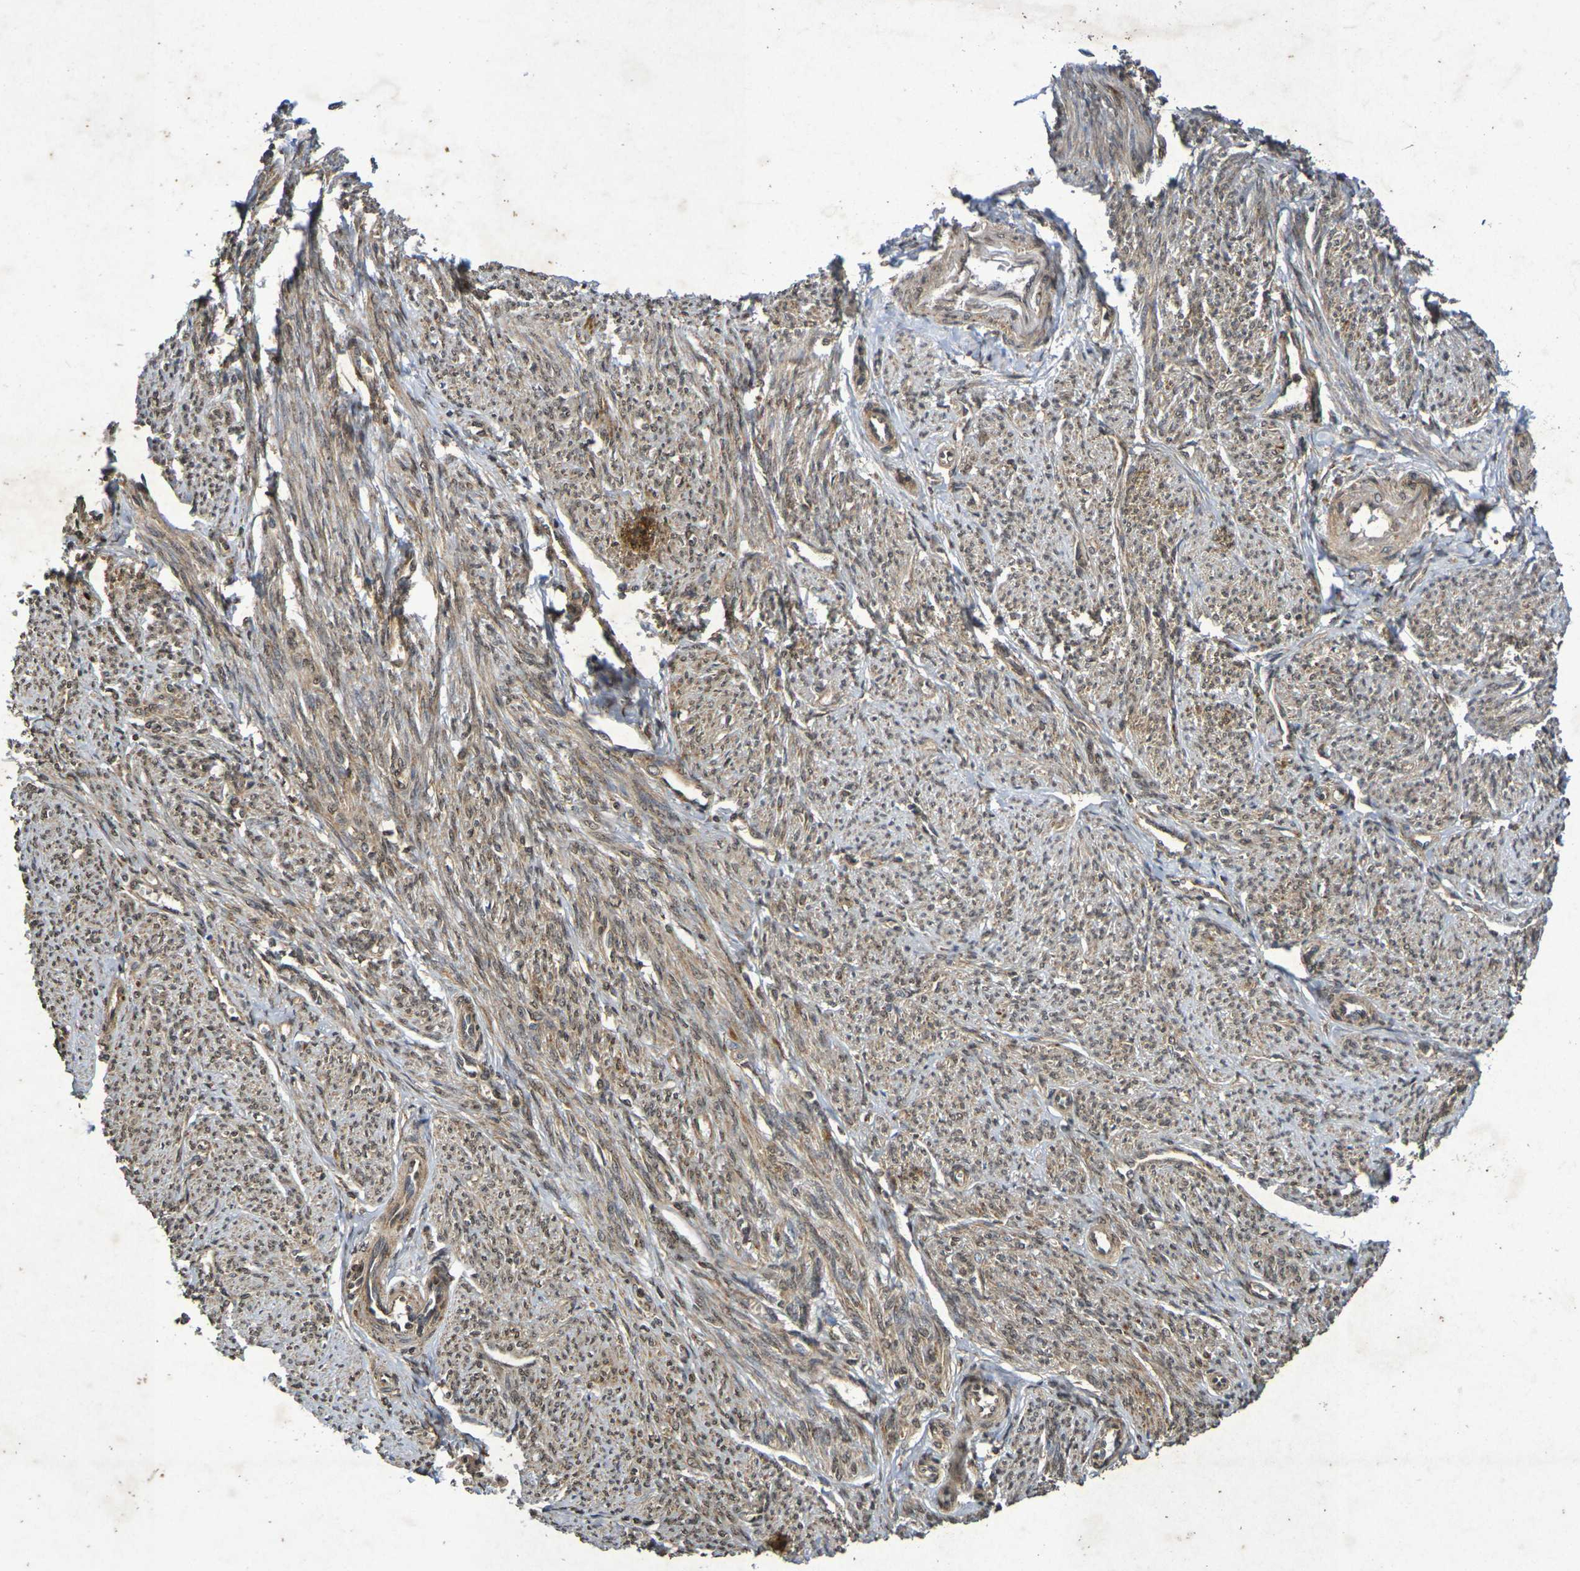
{"staining": {"intensity": "weak", "quantity": ">75%", "location": "cytoplasmic/membranous,nuclear"}, "tissue": "smooth muscle", "cell_type": "Smooth muscle cells", "image_type": "normal", "snomed": [{"axis": "morphology", "description": "Normal tissue, NOS"}, {"axis": "topography", "description": "Smooth muscle"}], "caption": "Approximately >75% of smooth muscle cells in normal smooth muscle reveal weak cytoplasmic/membranous,nuclear protein positivity as visualized by brown immunohistochemical staining.", "gene": "GUCY1A2", "patient": {"sex": "female", "age": 65}}